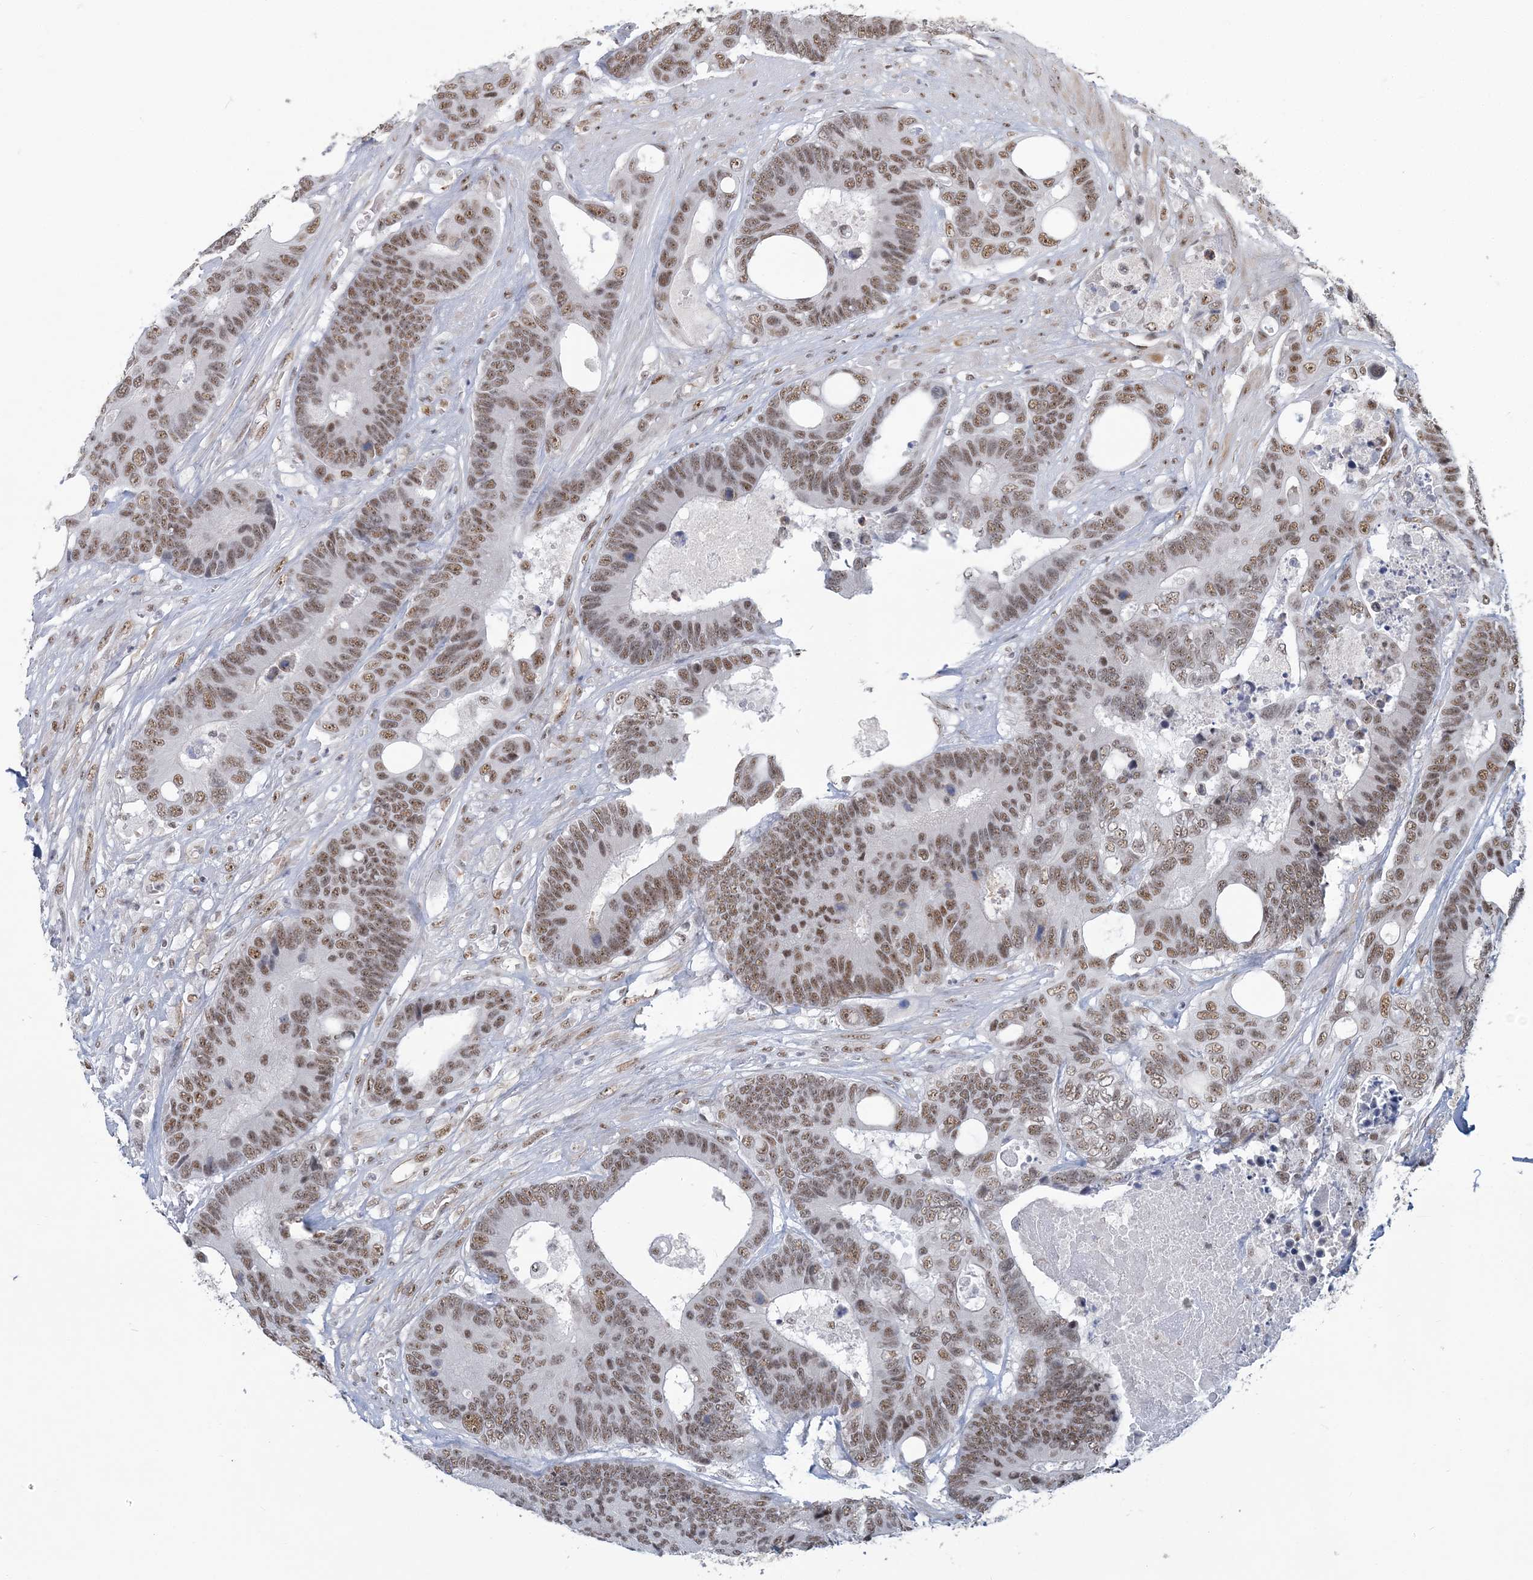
{"staining": {"intensity": "moderate", "quantity": ">75%", "location": "nuclear"}, "tissue": "colorectal cancer", "cell_type": "Tumor cells", "image_type": "cancer", "snomed": [{"axis": "morphology", "description": "Adenocarcinoma, NOS"}, {"axis": "topography", "description": "Rectum"}], "caption": "An image of human adenocarcinoma (colorectal) stained for a protein exhibits moderate nuclear brown staining in tumor cells. The staining was performed using DAB (3,3'-diaminobenzidine), with brown indicating positive protein expression. Nuclei are stained blue with hematoxylin.", "gene": "PLRG1", "patient": {"sex": "male", "age": 55}}